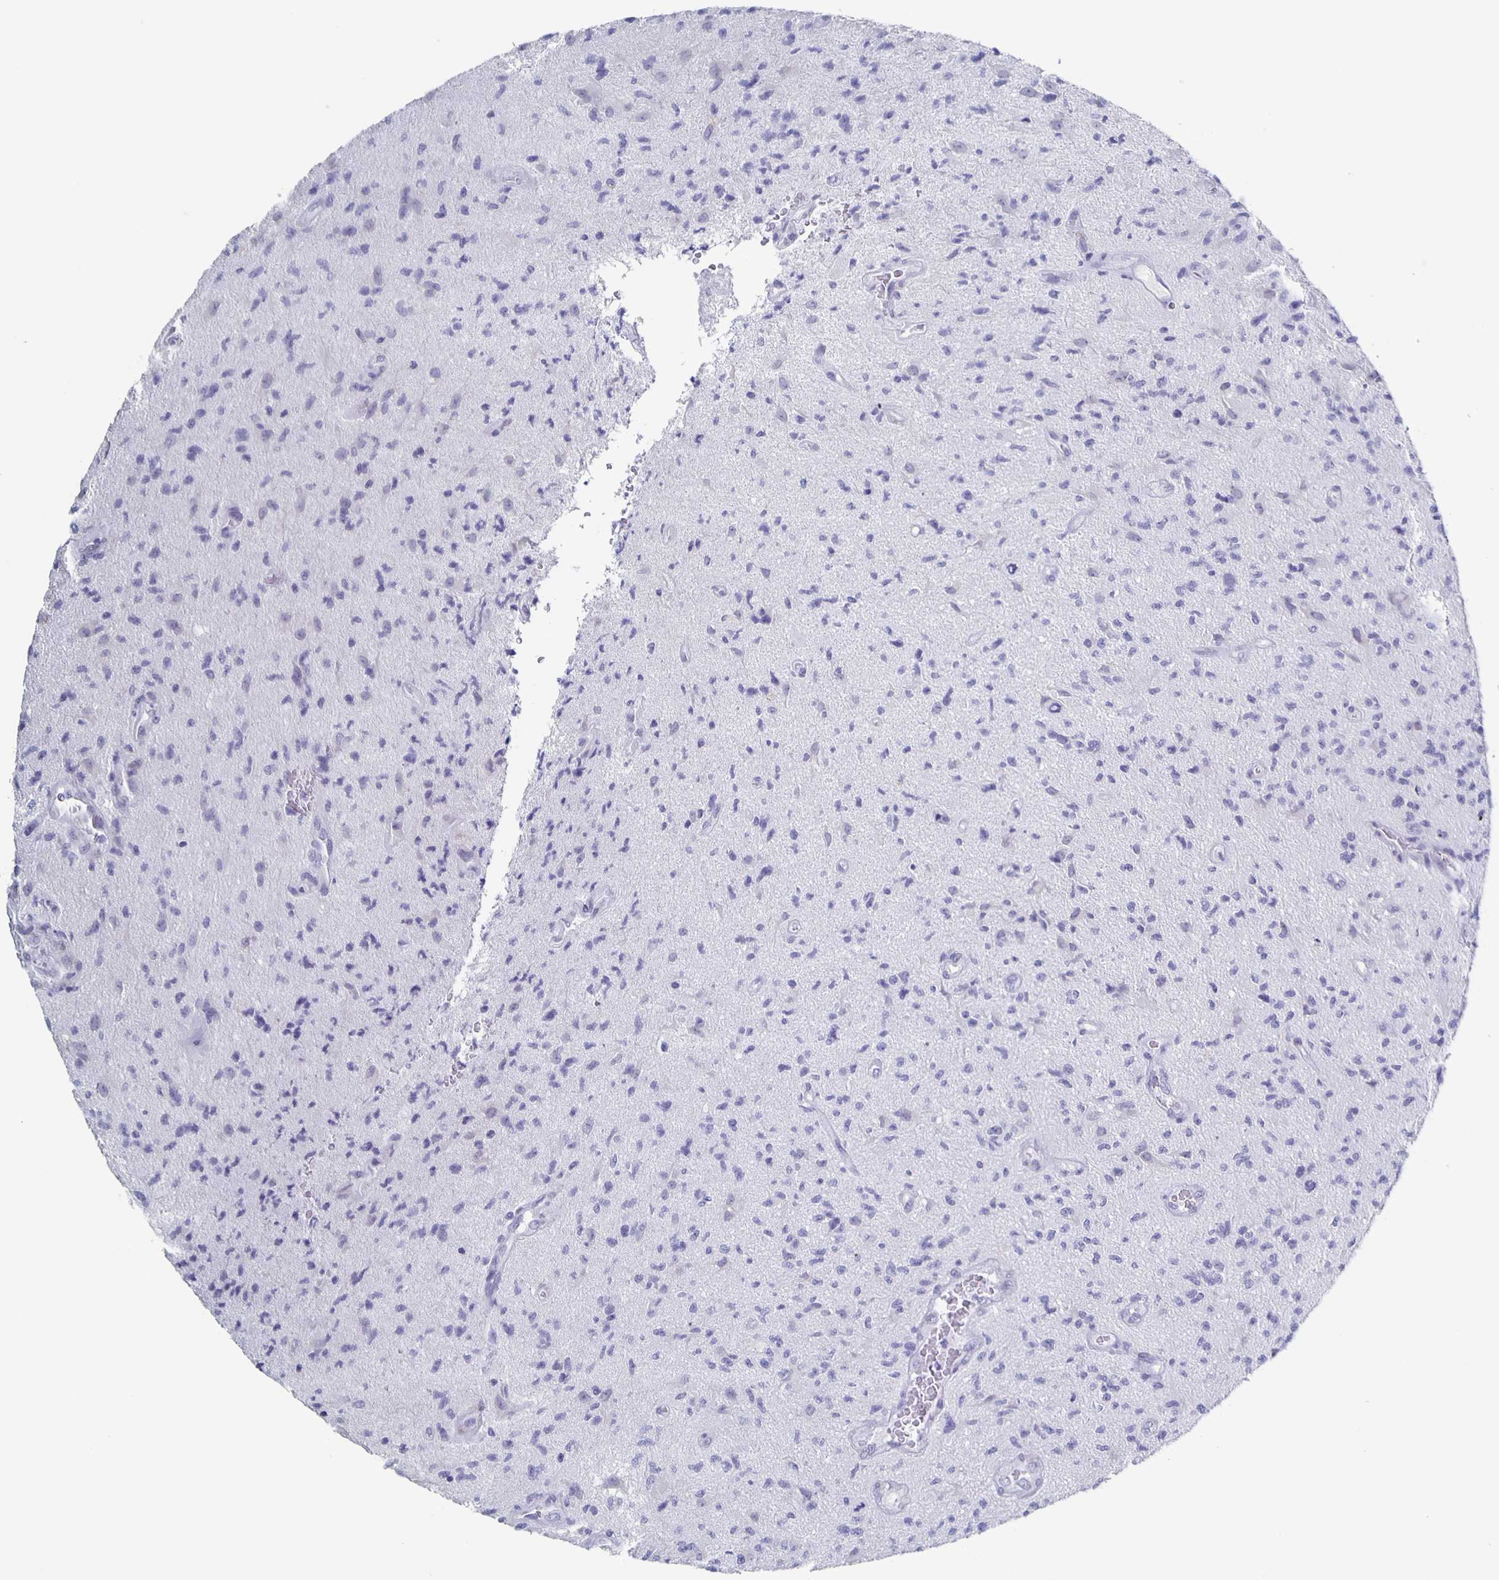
{"staining": {"intensity": "negative", "quantity": "none", "location": "none"}, "tissue": "glioma", "cell_type": "Tumor cells", "image_type": "cancer", "snomed": [{"axis": "morphology", "description": "Glioma, malignant, High grade"}, {"axis": "topography", "description": "Brain"}], "caption": "Tumor cells show no significant protein staining in glioma.", "gene": "CCDC17", "patient": {"sex": "male", "age": 67}}